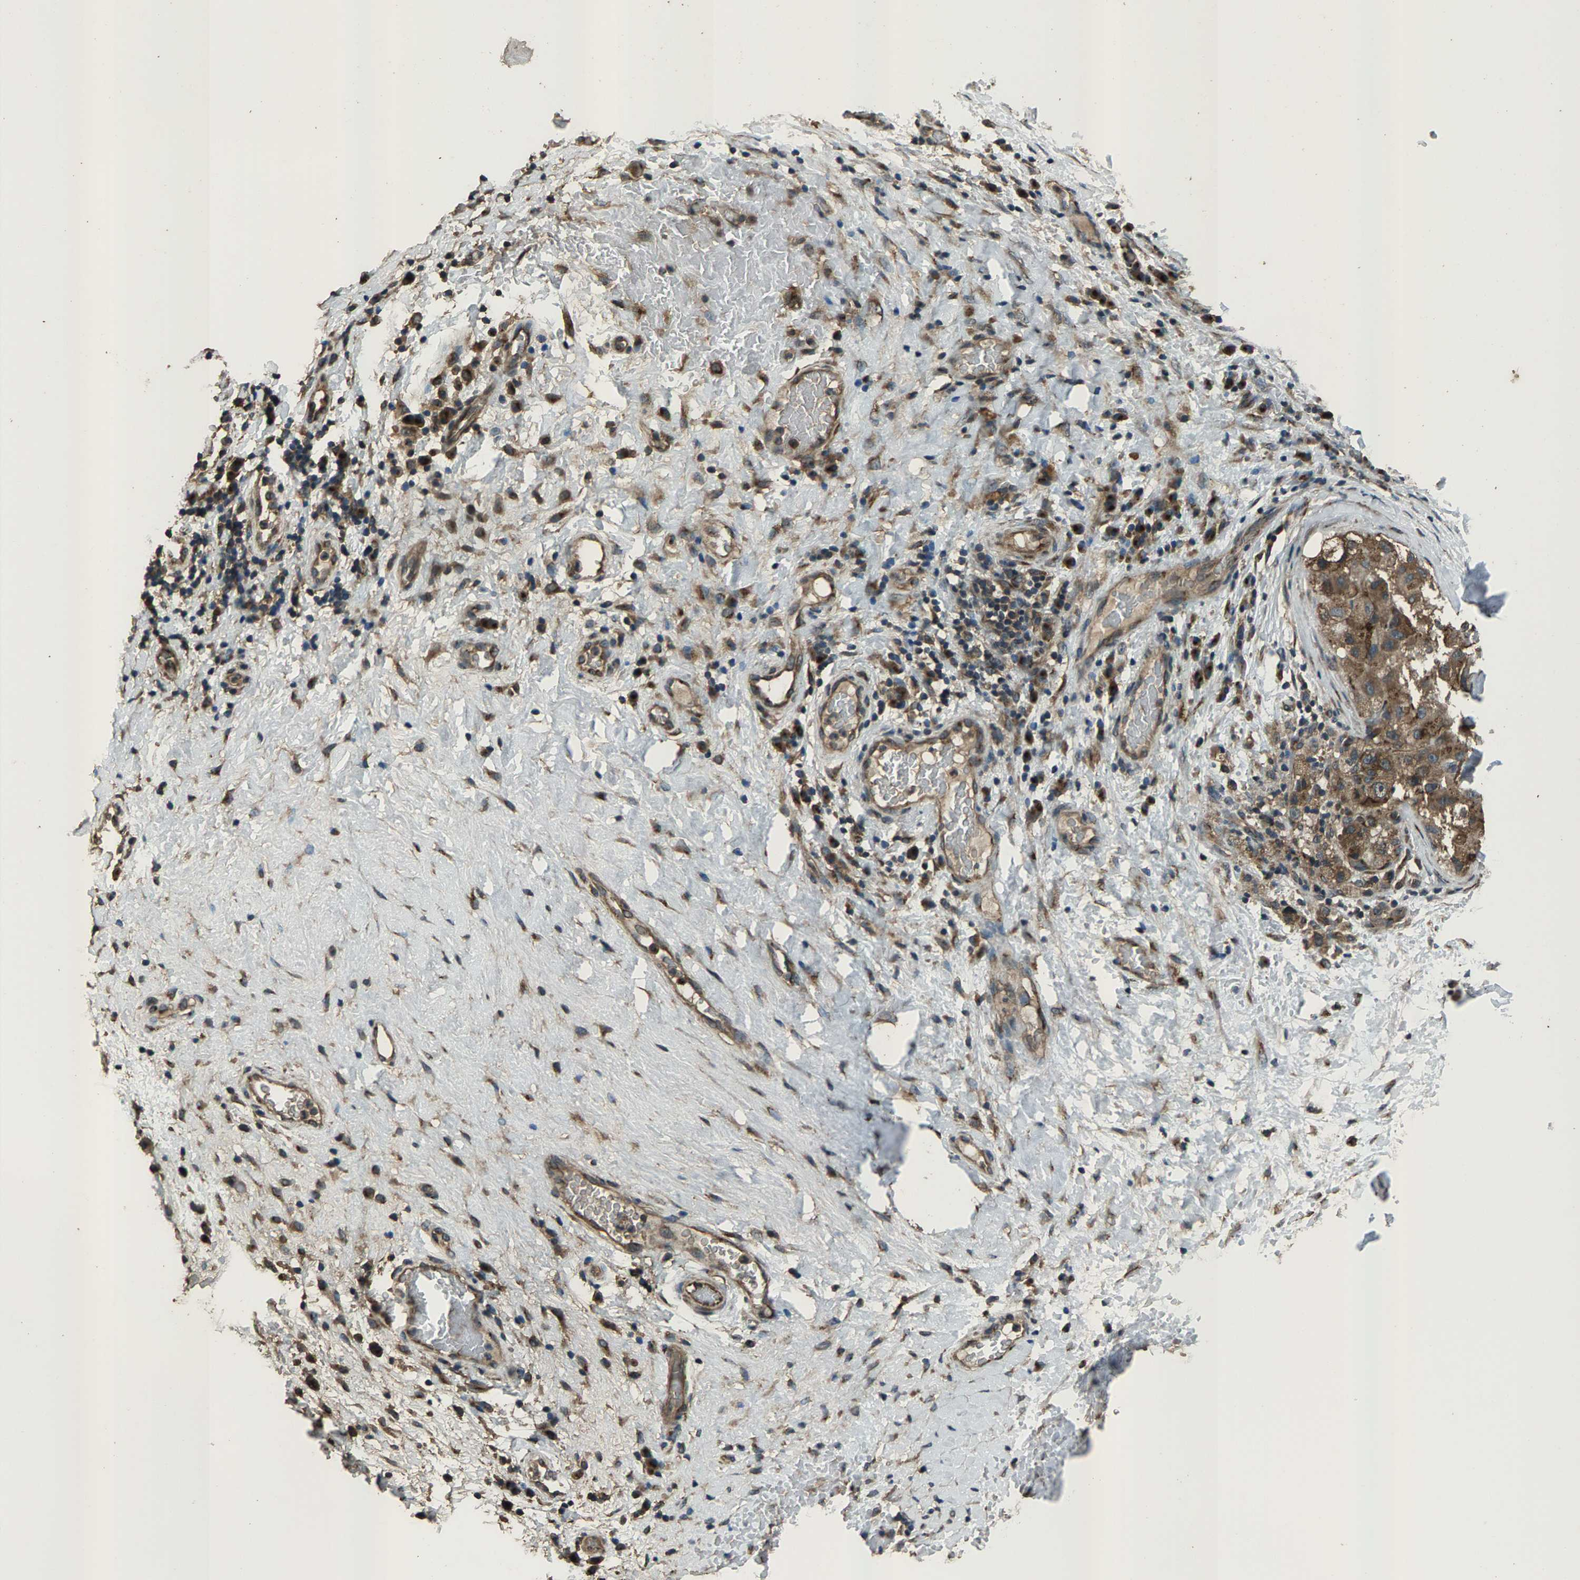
{"staining": {"intensity": "moderate", "quantity": ">75%", "location": "cytoplasmic/membranous"}, "tissue": "liver cancer", "cell_type": "Tumor cells", "image_type": "cancer", "snomed": [{"axis": "morphology", "description": "Carcinoma, Hepatocellular, NOS"}, {"axis": "topography", "description": "Liver"}], "caption": "The immunohistochemical stain labels moderate cytoplasmic/membranous staining in tumor cells of hepatocellular carcinoma (liver) tissue. (DAB = brown stain, brightfield microscopy at high magnification).", "gene": "SLC38A10", "patient": {"sex": "male", "age": 80}}